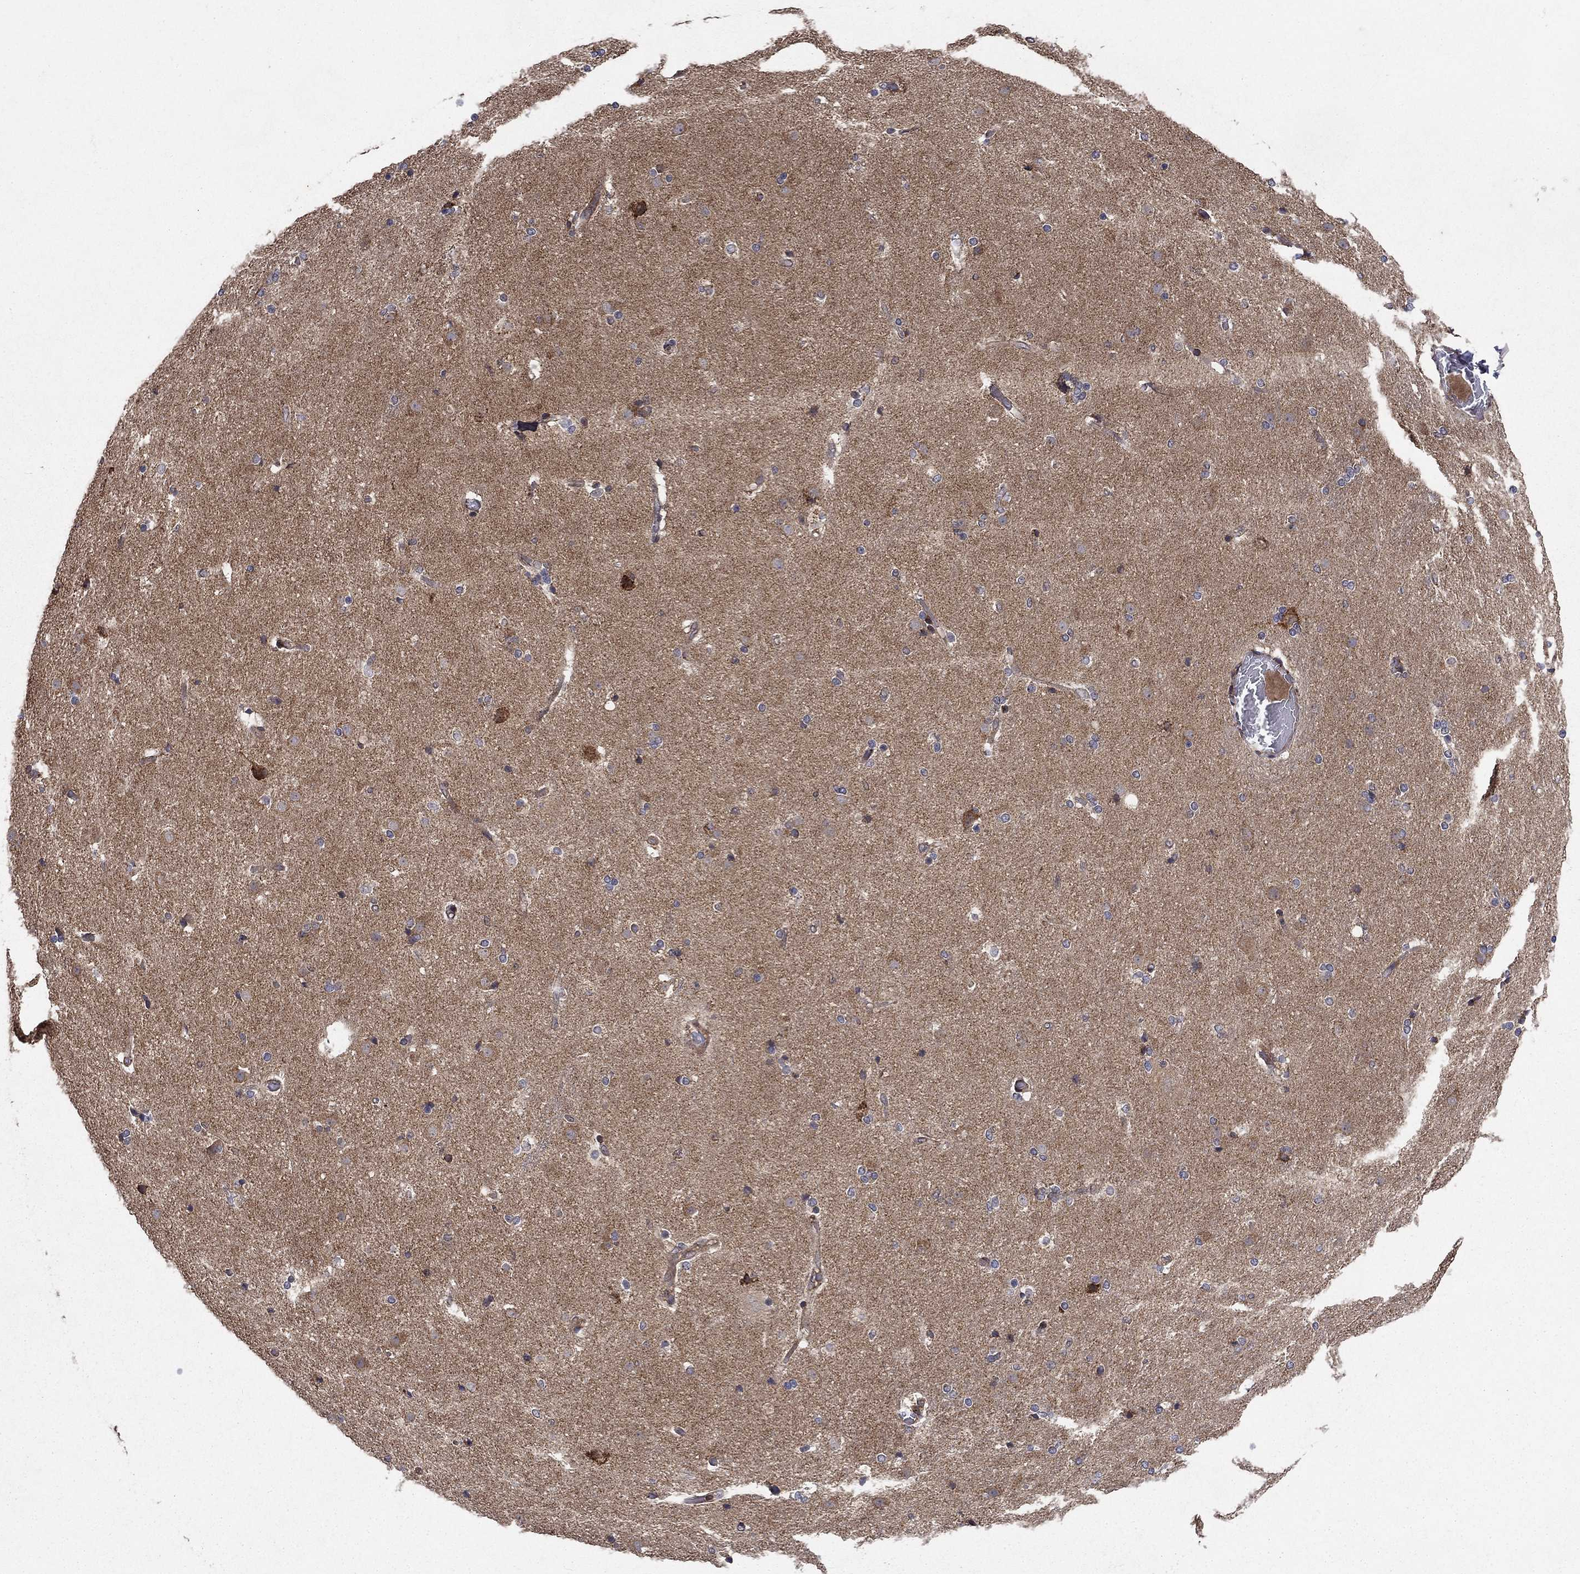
{"staining": {"intensity": "negative", "quantity": "none", "location": "none"}, "tissue": "caudate", "cell_type": "Glial cells", "image_type": "normal", "snomed": [{"axis": "morphology", "description": "Normal tissue, NOS"}, {"axis": "topography", "description": "Lateral ventricle wall"}], "caption": "A micrograph of caudate stained for a protein shows no brown staining in glial cells. The staining is performed using DAB (3,3'-diaminobenzidine) brown chromogen with nuclei counter-stained in using hematoxylin.", "gene": "BABAM2", "patient": {"sex": "female", "age": 71}}